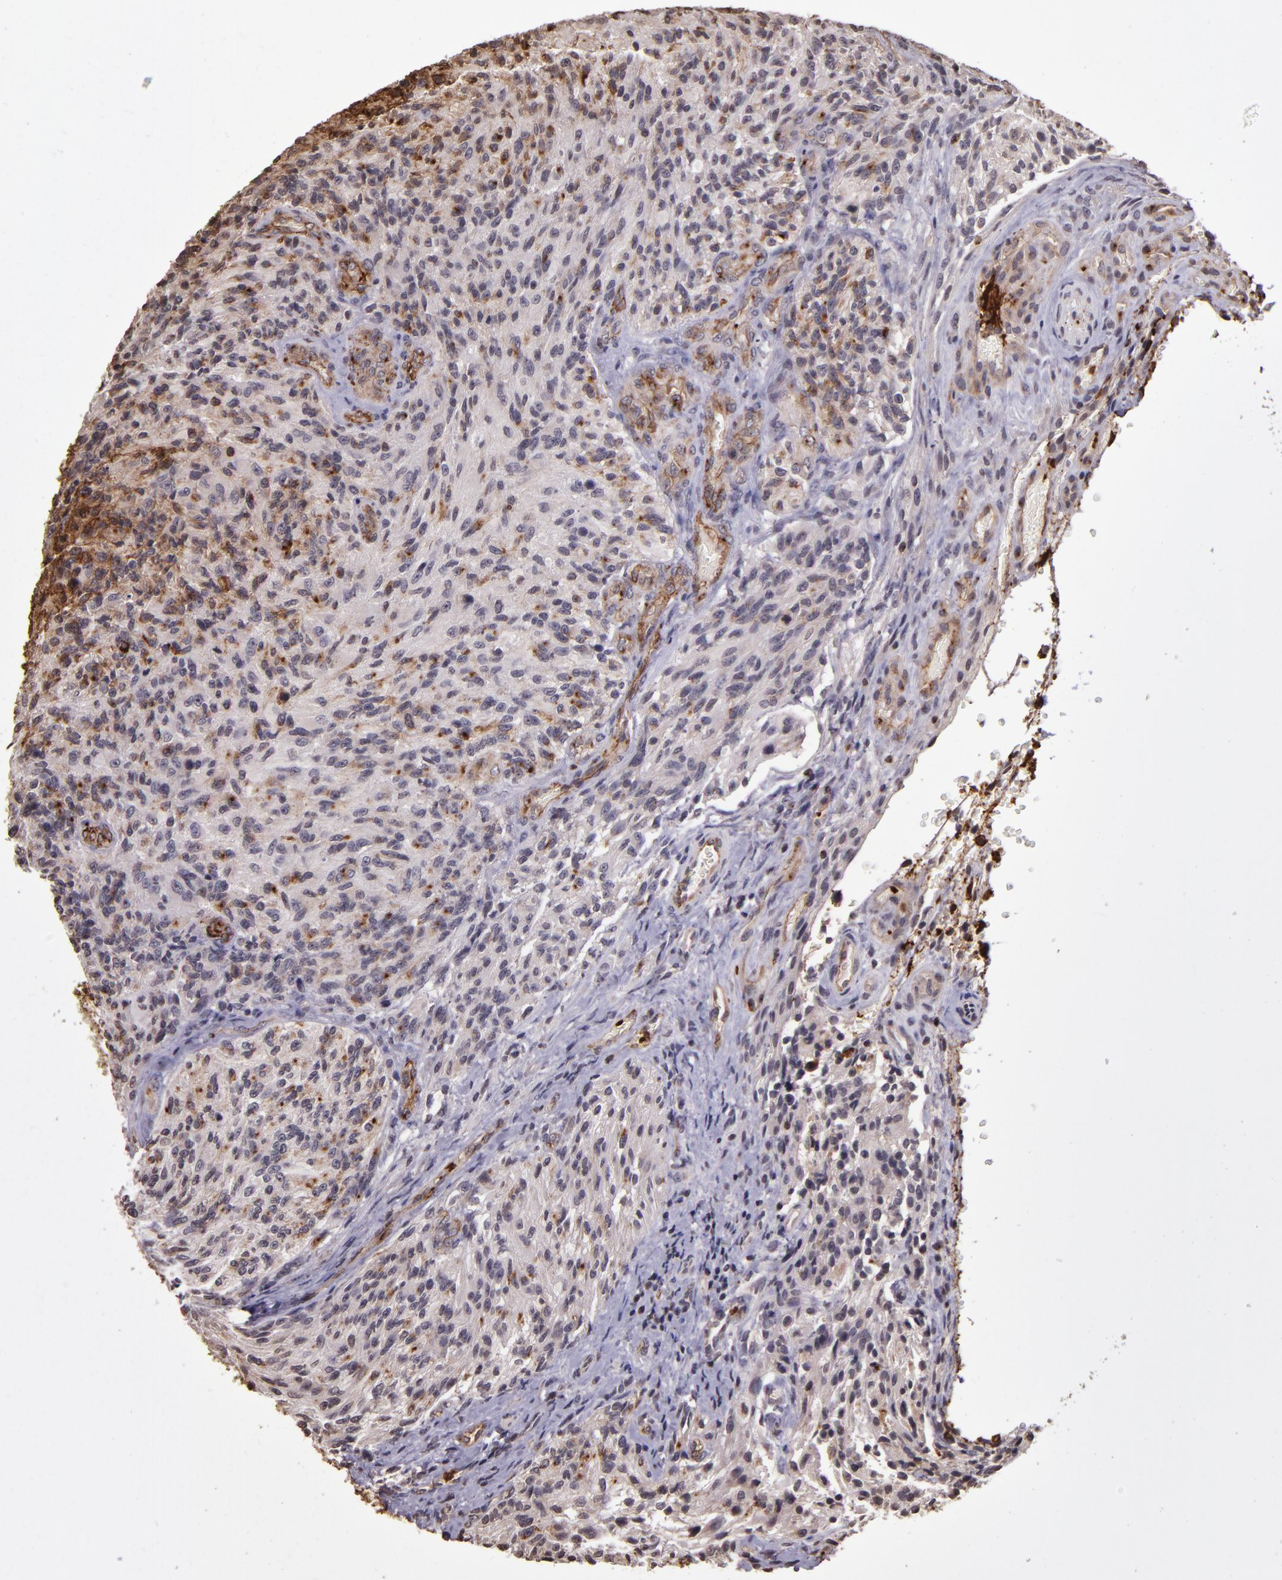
{"staining": {"intensity": "moderate", "quantity": "25%-75%", "location": "cytoplasmic/membranous"}, "tissue": "glioma", "cell_type": "Tumor cells", "image_type": "cancer", "snomed": [{"axis": "morphology", "description": "Normal tissue, NOS"}, {"axis": "morphology", "description": "Glioma, malignant, High grade"}, {"axis": "topography", "description": "Cerebral cortex"}], "caption": "A high-resolution histopathology image shows IHC staining of malignant high-grade glioma, which exhibits moderate cytoplasmic/membranous positivity in approximately 25%-75% of tumor cells.", "gene": "SLC2A3", "patient": {"sex": "male", "age": 56}}